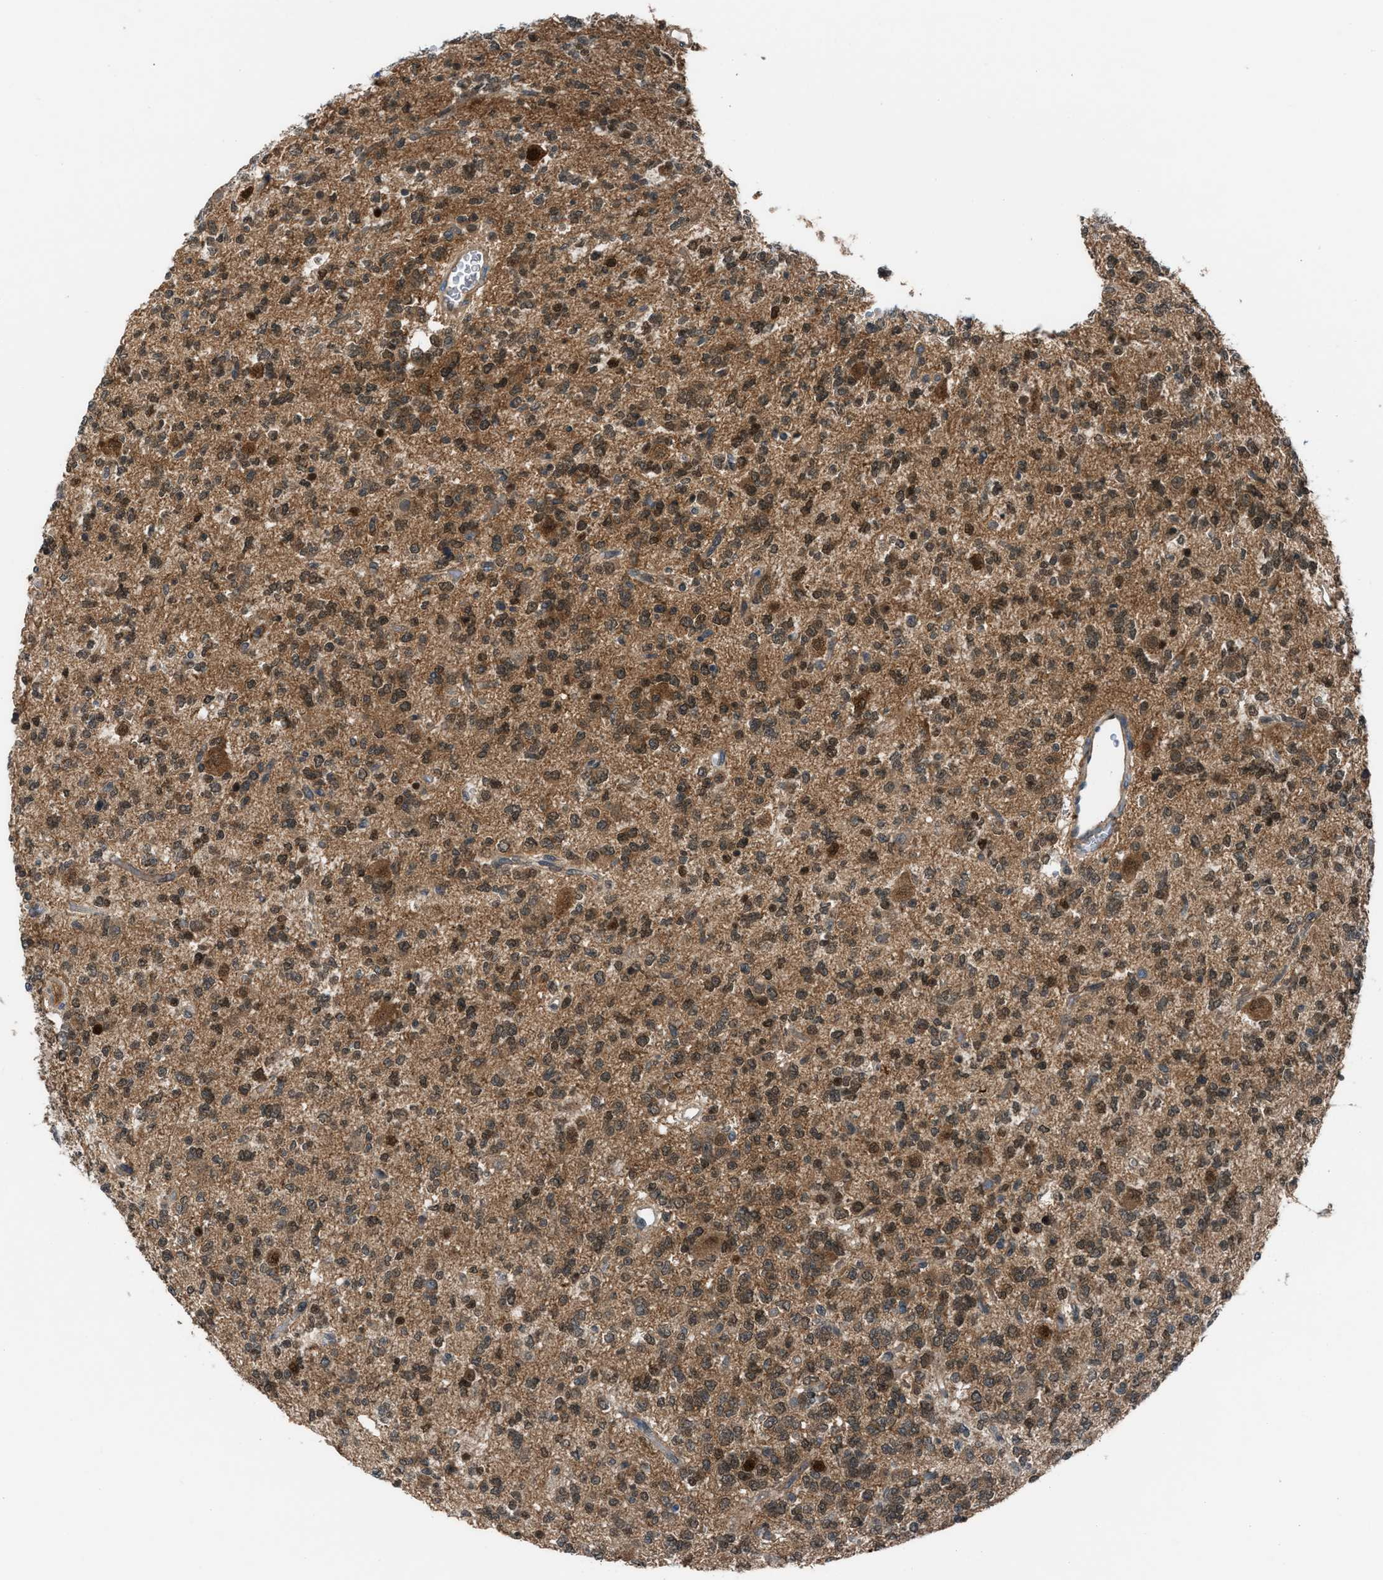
{"staining": {"intensity": "moderate", "quantity": ">75%", "location": "cytoplasmic/membranous,nuclear"}, "tissue": "glioma", "cell_type": "Tumor cells", "image_type": "cancer", "snomed": [{"axis": "morphology", "description": "Glioma, malignant, Low grade"}, {"axis": "topography", "description": "Brain"}], "caption": "Protein staining of malignant low-grade glioma tissue displays moderate cytoplasmic/membranous and nuclear staining in approximately >75% of tumor cells.", "gene": "CRTC1", "patient": {"sex": "male", "age": 38}}